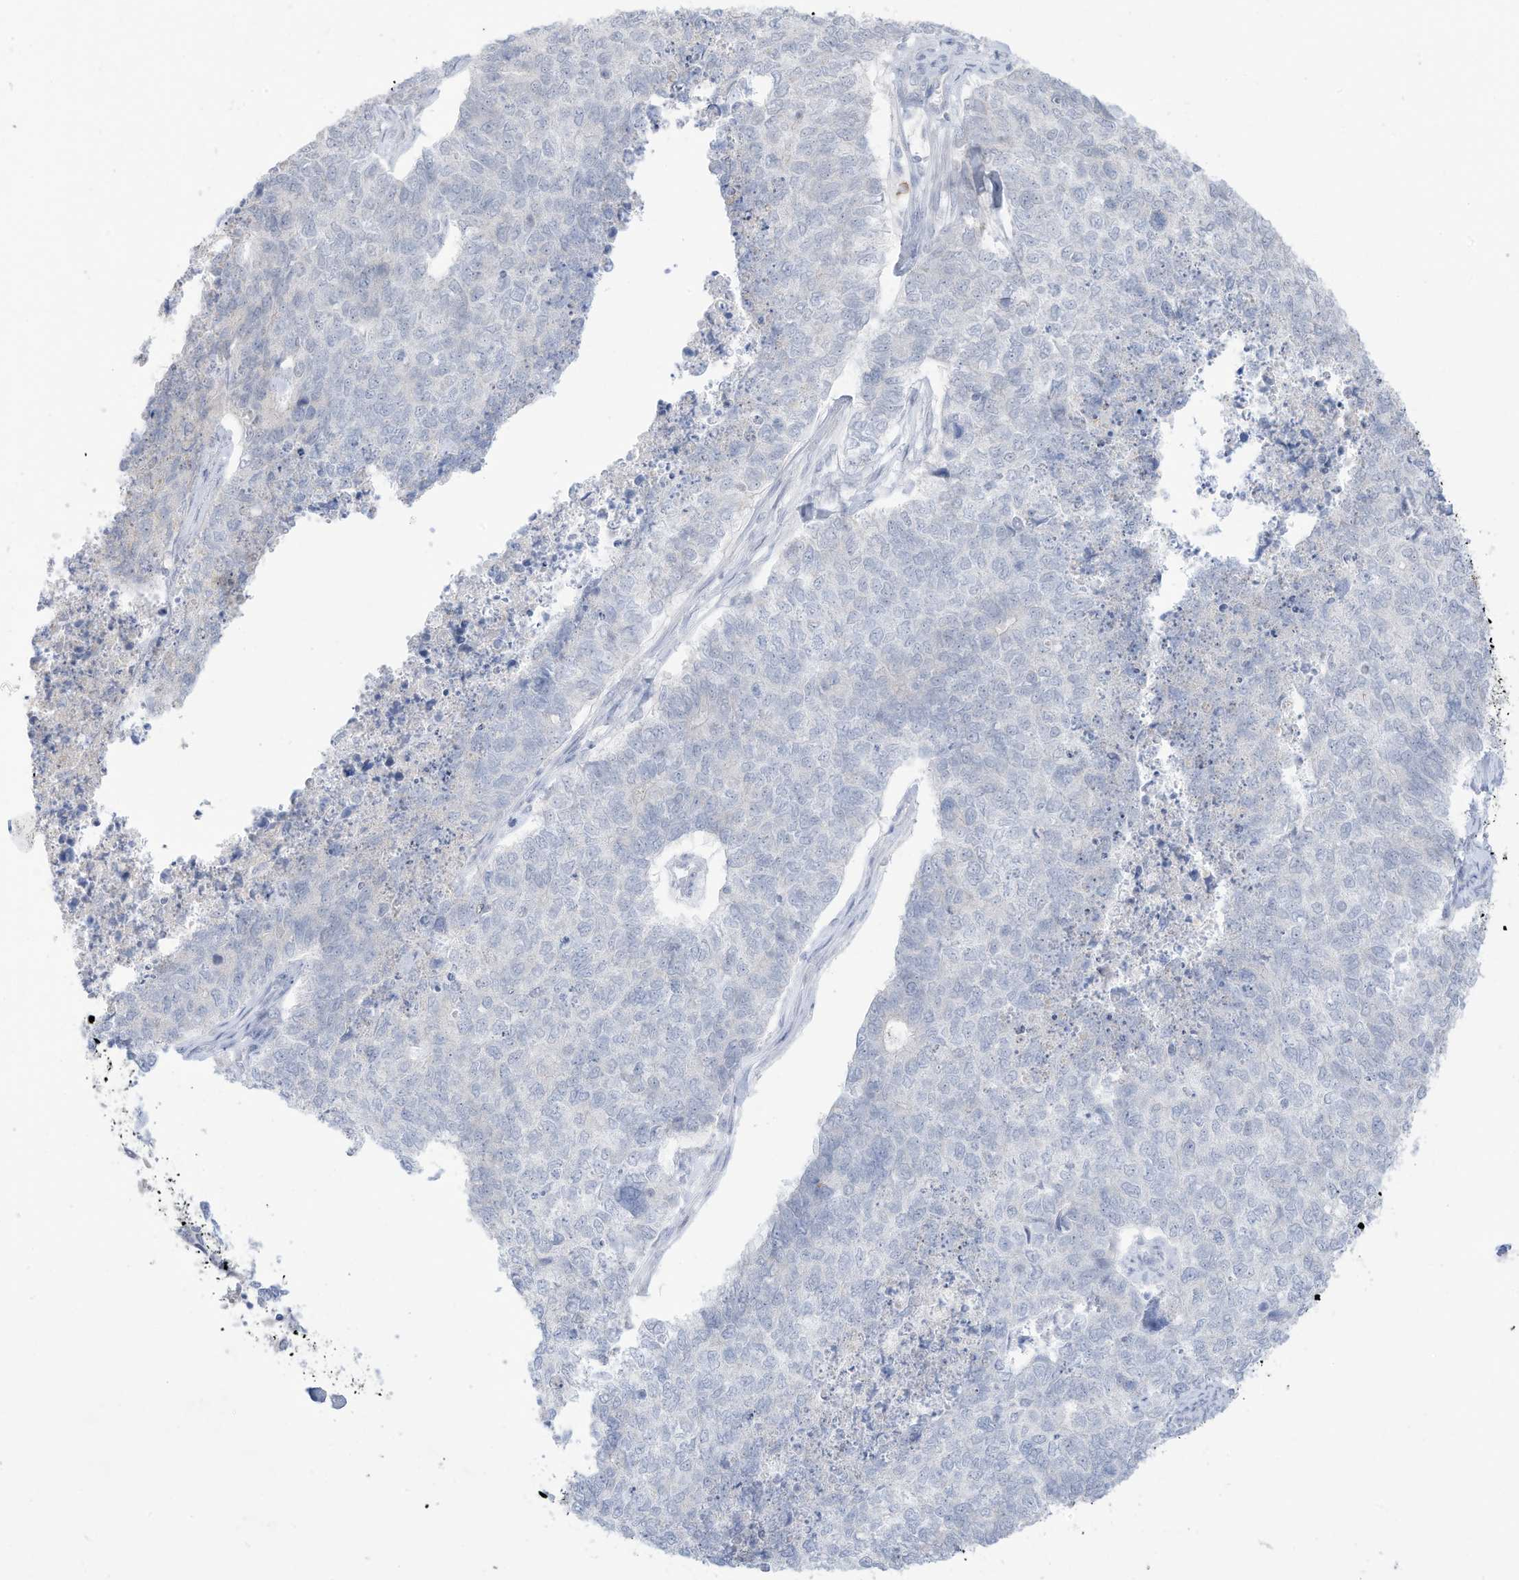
{"staining": {"intensity": "negative", "quantity": "none", "location": "none"}, "tissue": "cervical cancer", "cell_type": "Tumor cells", "image_type": "cancer", "snomed": [{"axis": "morphology", "description": "Squamous cell carcinoma, NOS"}, {"axis": "topography", "description": "Cervix"}], "caption": "Immunohistochemistry (IHC) image of neoplastic tissue: human cervical cancer stained with DAB exhibits no significant protein positivity in tumor cells.", "gene": "OGT", "patient": {"sex": "female", "age": 63}}